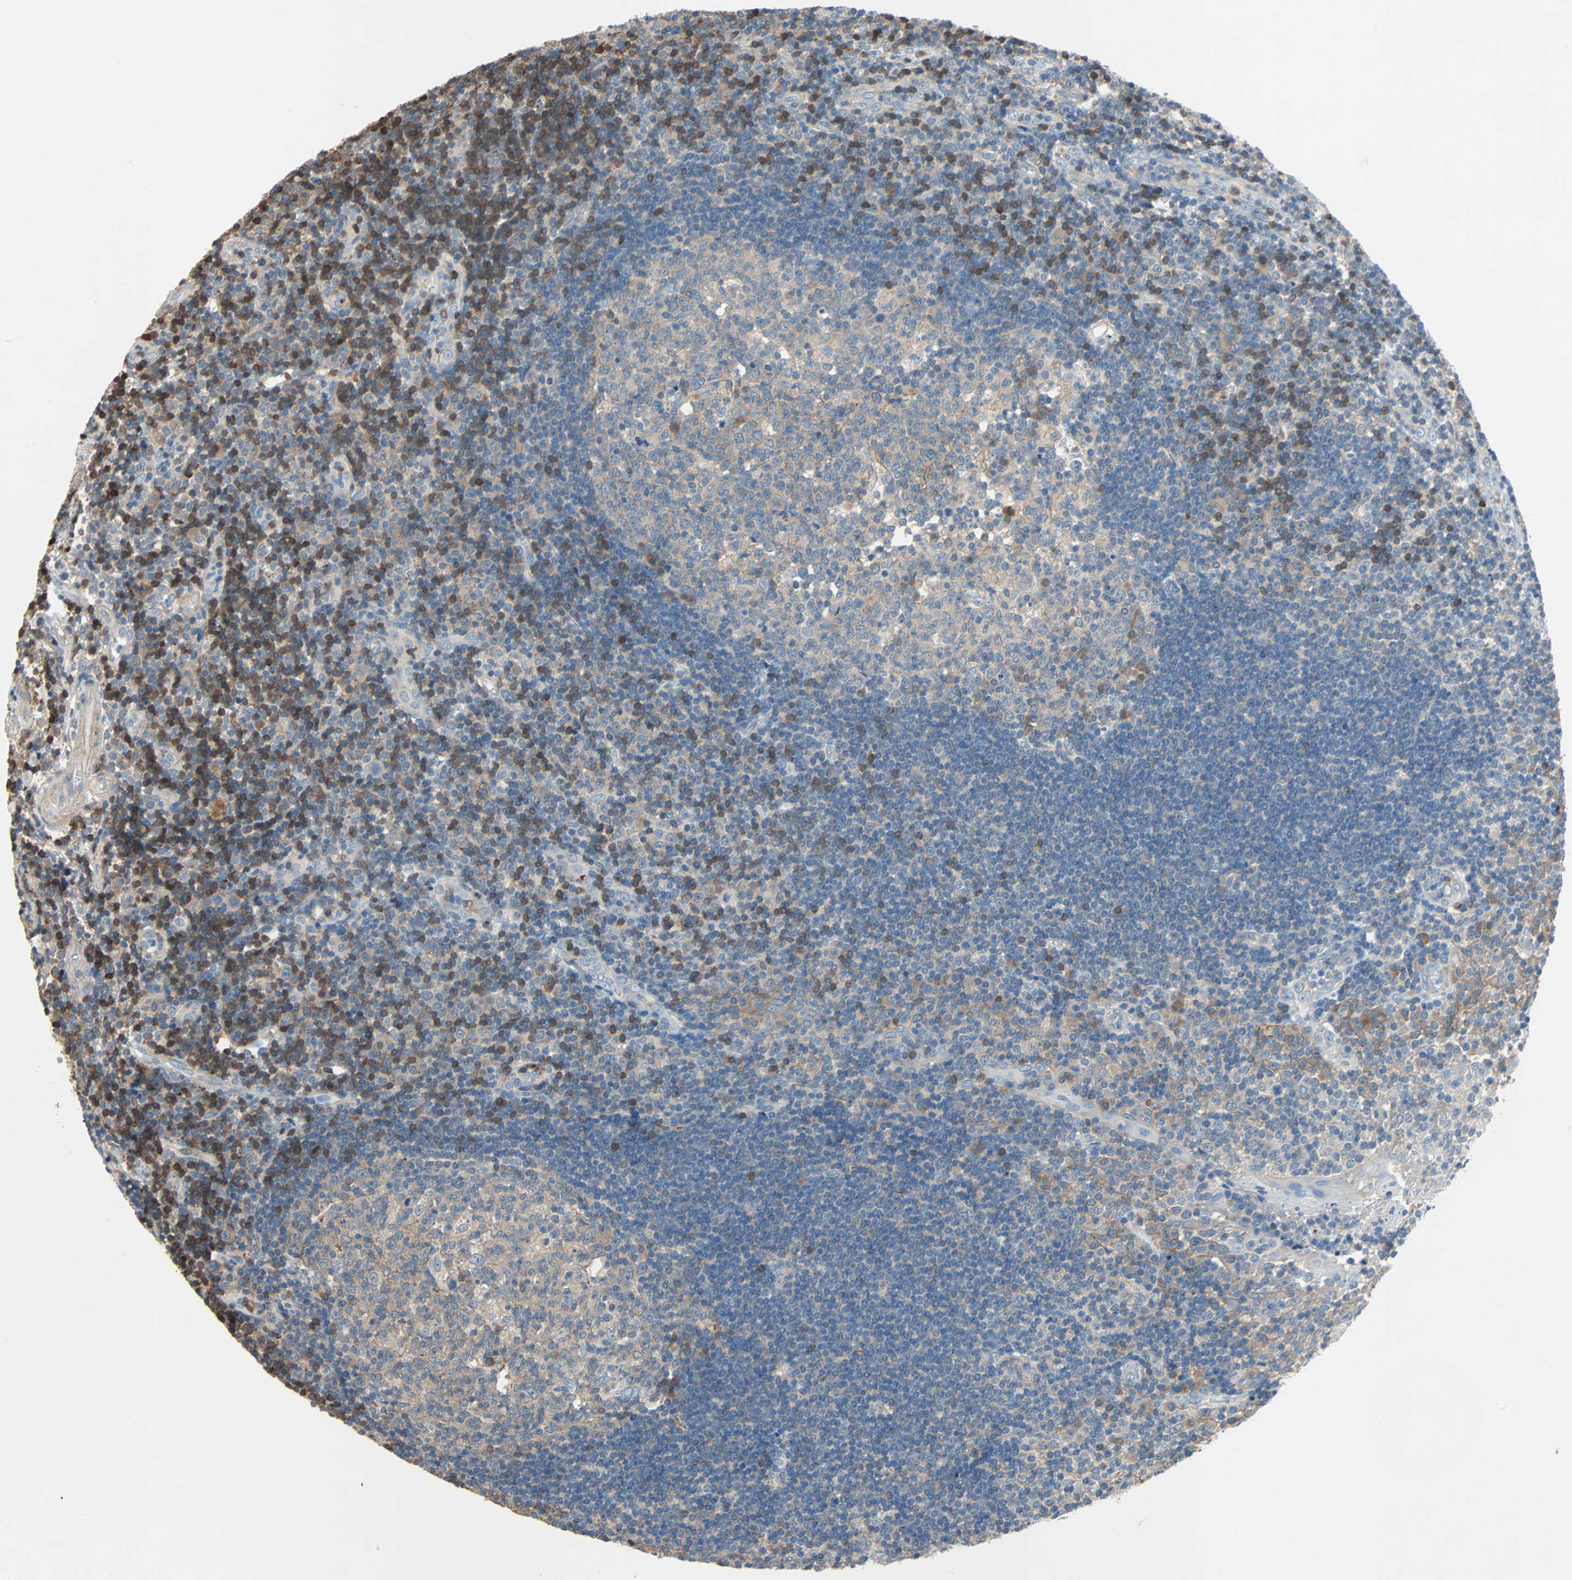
{"staining": {"intensity": "weak", "quantity": ">75%", "location": "cytoplasmic/membranous"}, "tissue": "tonsil", "cell_type": "Germinal center cells", "image_type": "normal", "snomed": [{"axis": "morphology", "description": "Normal tissue, NOS"}, {"axis": "topography", "description": "Tonsil"}], "caption": "A brown stain highlights weak cytoplasmic/membranous positivity of a protein in germinal center cells of benign human tonsil.", "gene": "TNFRSF12A", "patient": {"sex": "female", "age": 40}}